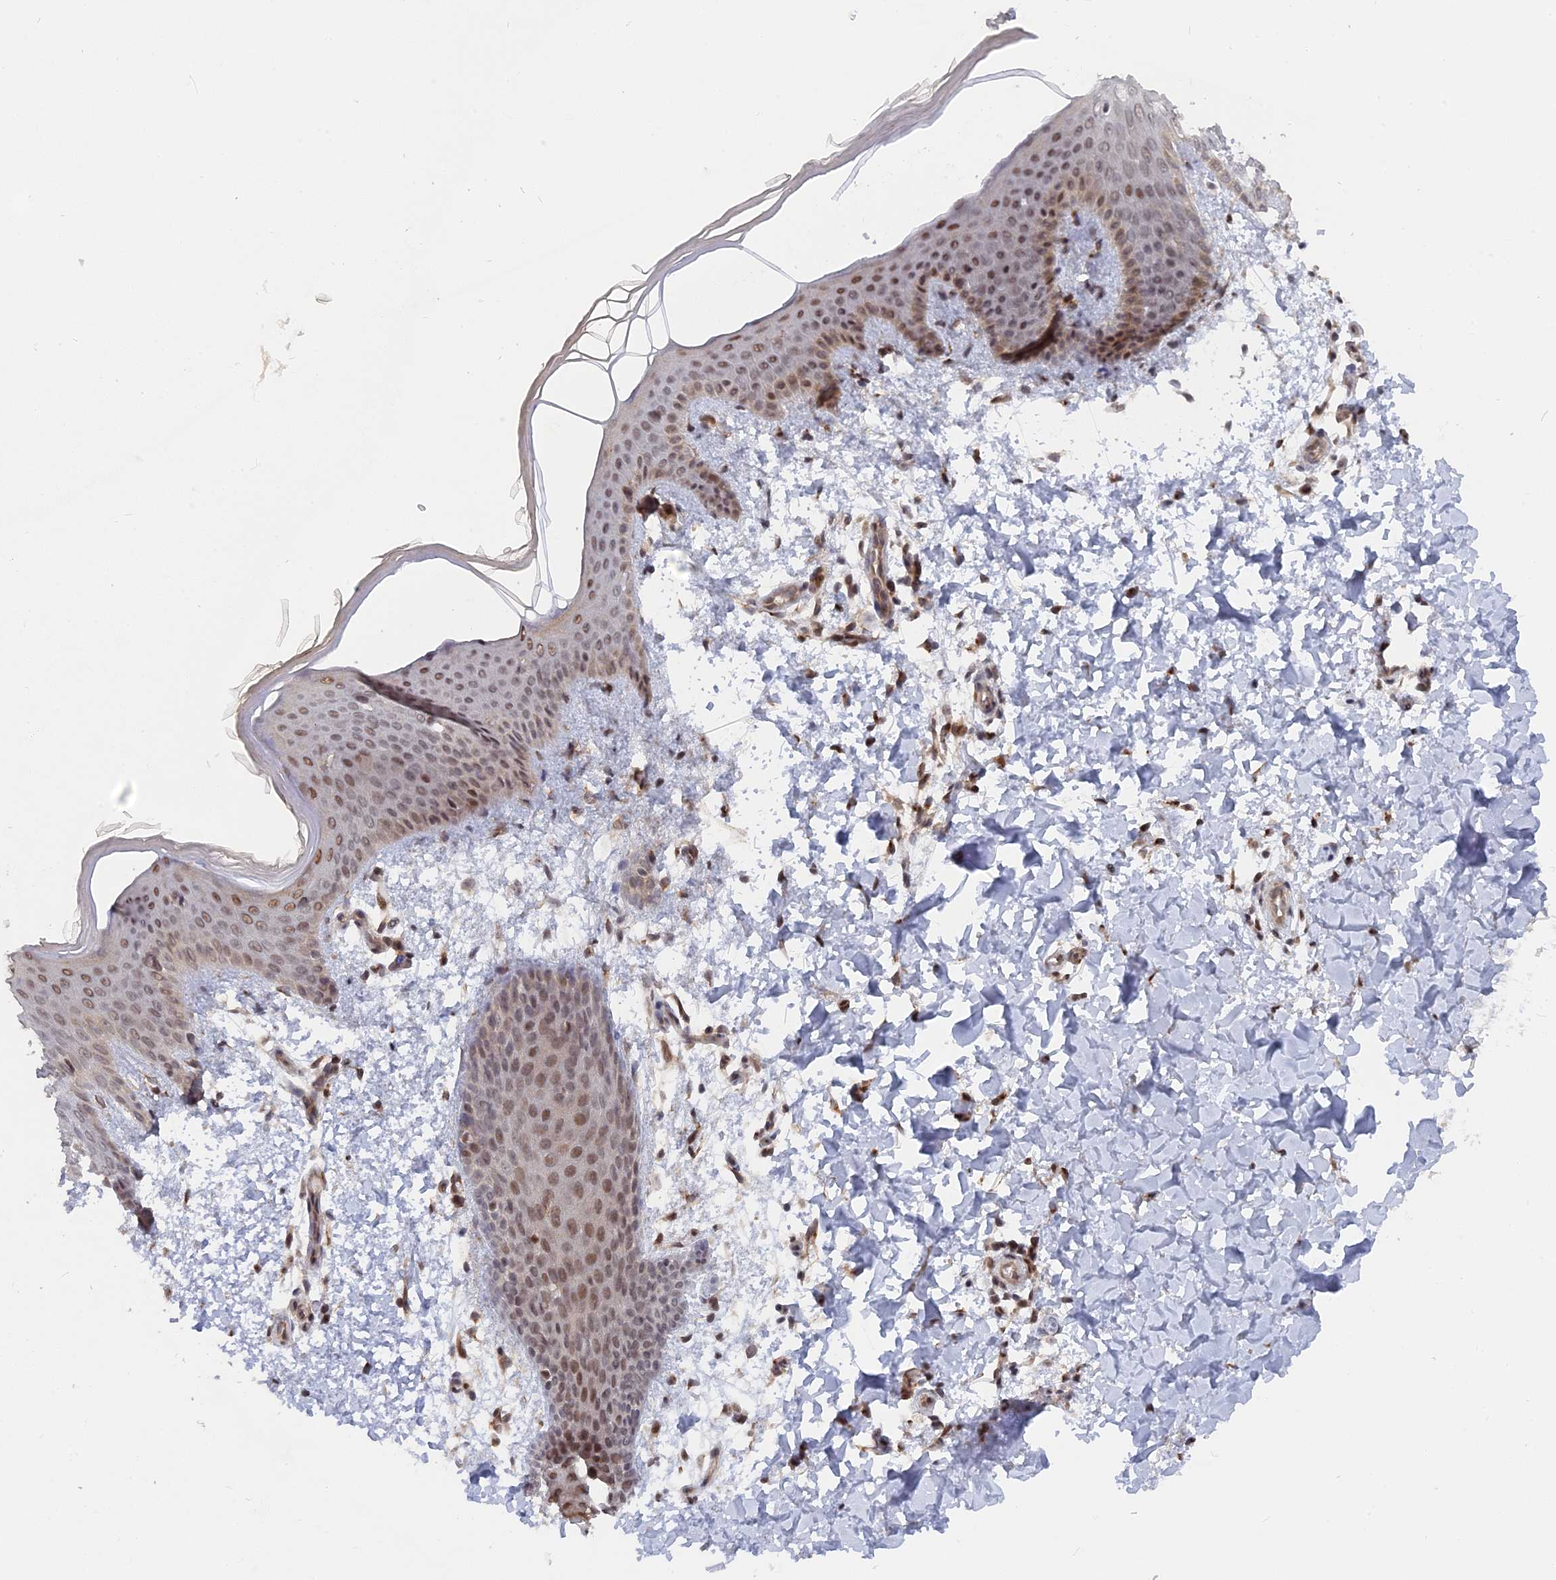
{"staining": {"intensity": "moderate", "quantity": ">75%", "location": "cytoplasmic/membranous,nuclear"}, "tissue": "skin", "cell_type": "Fibroblasts", "image_type": "normal", "snomed": [{"axis": "morphology", "description": "Normal tissue, NOS"}, {"axis": "topography", "description": "Skin"}], "caption": "A histopathology image showing moderate cytoplasmic/membranous,nuclear expression in about >75% of fibroblasts in benign skin, as visualized by brown immunohistochemical staining.", "gene": "CCDC85A", "patient": {"sex": "male", "age": 36}}